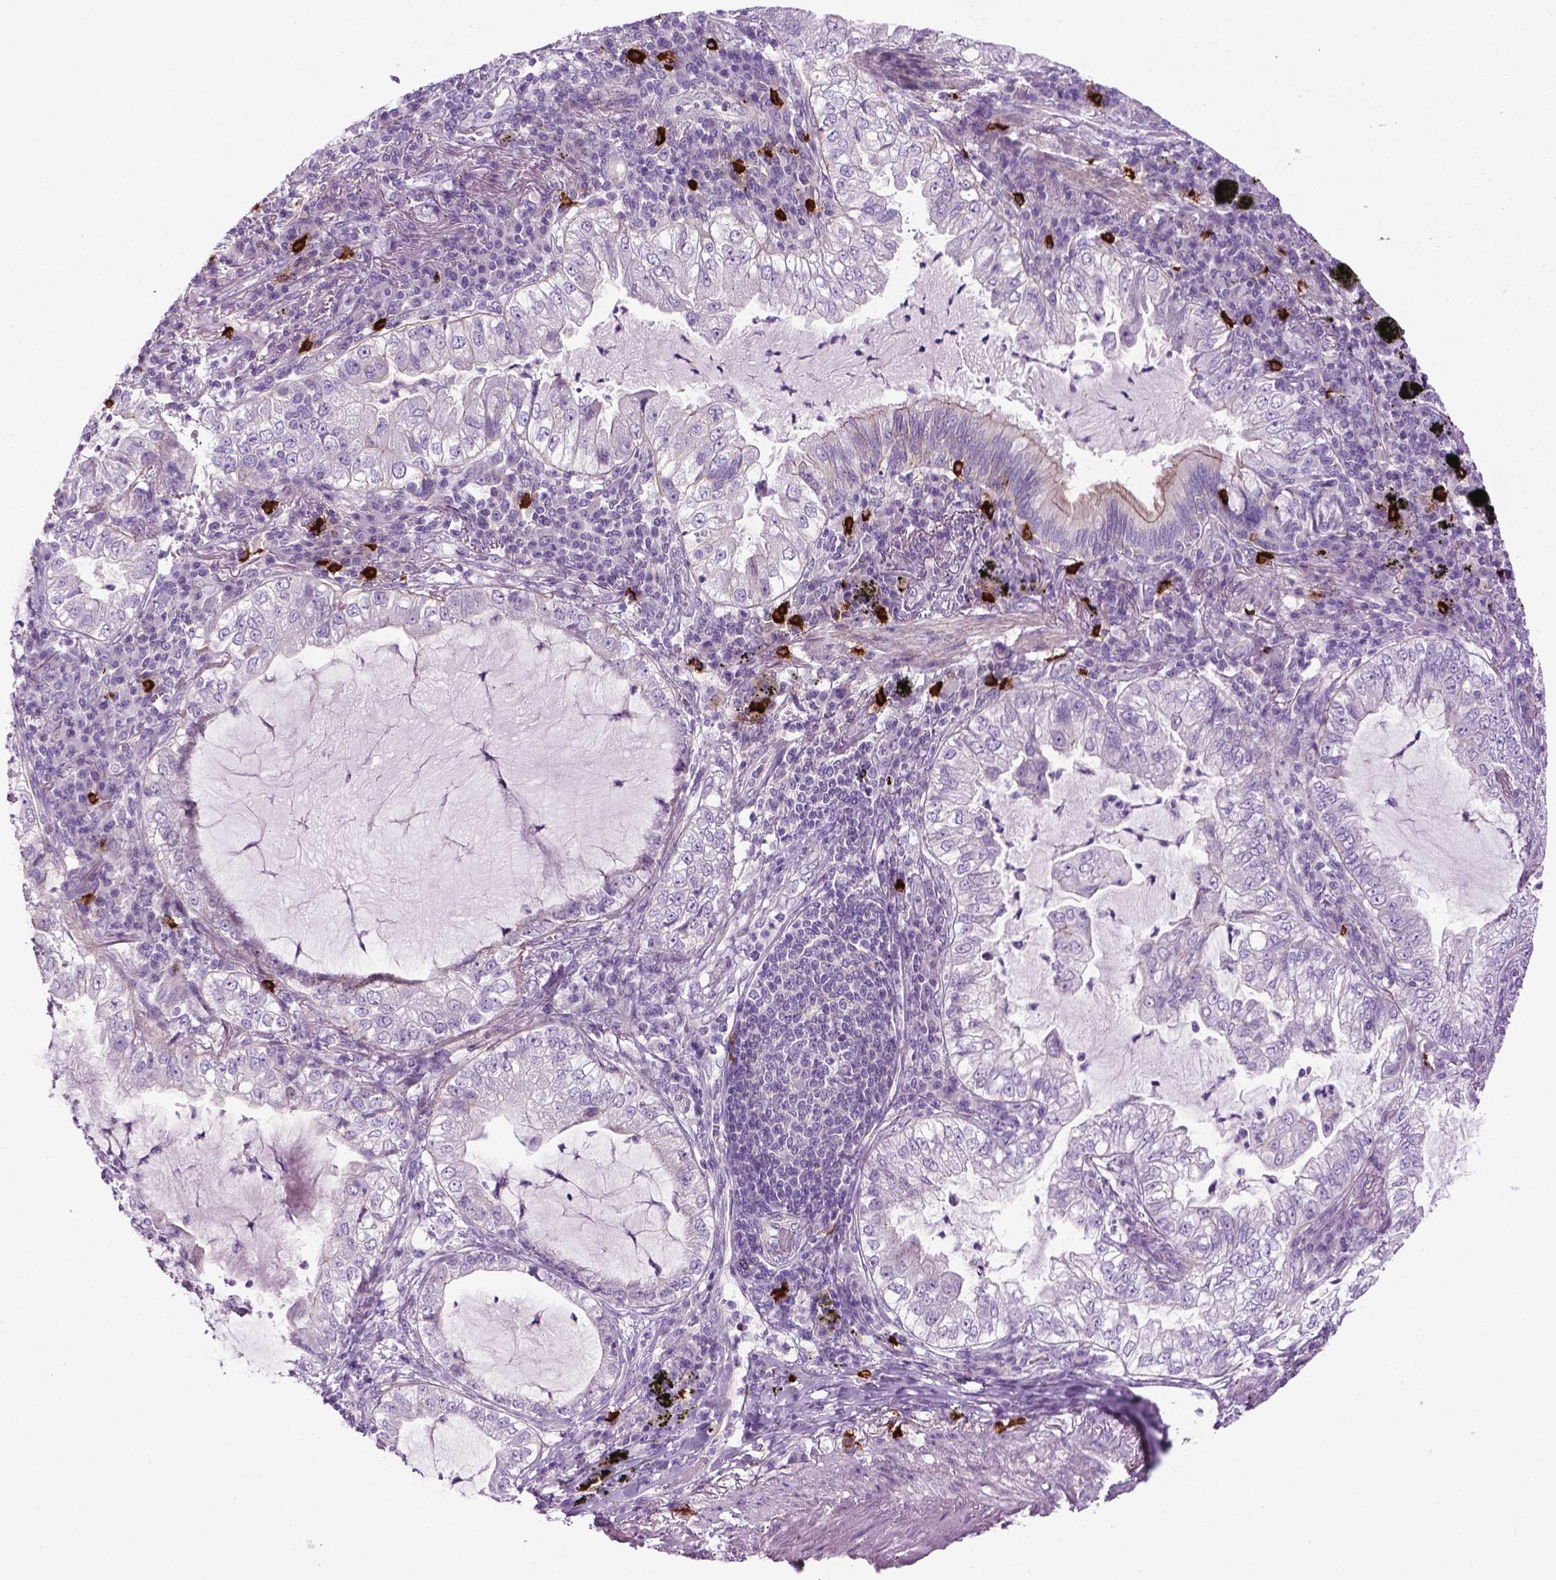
{"staining": {"intensity": "negative", "quantity": "none", "location": "none"}, "tissue": "lung cancer", "cell_type": "Tumor cells", "image_type": "cancer", "snomed": [{"axis": "morphology", "description": "Adenocarcinoma, NOS"}, {"axis": "topography", "description": "Lung"}], "caption": "Immunohistochemistry (IHC) histopathology image of neoplastic tissue: human lung cancer stained with DAB demonstrates no significant protein expression in tumor cells.", "gene": "SPECC1L", "patient": {"sex": "female", "age": 73}}